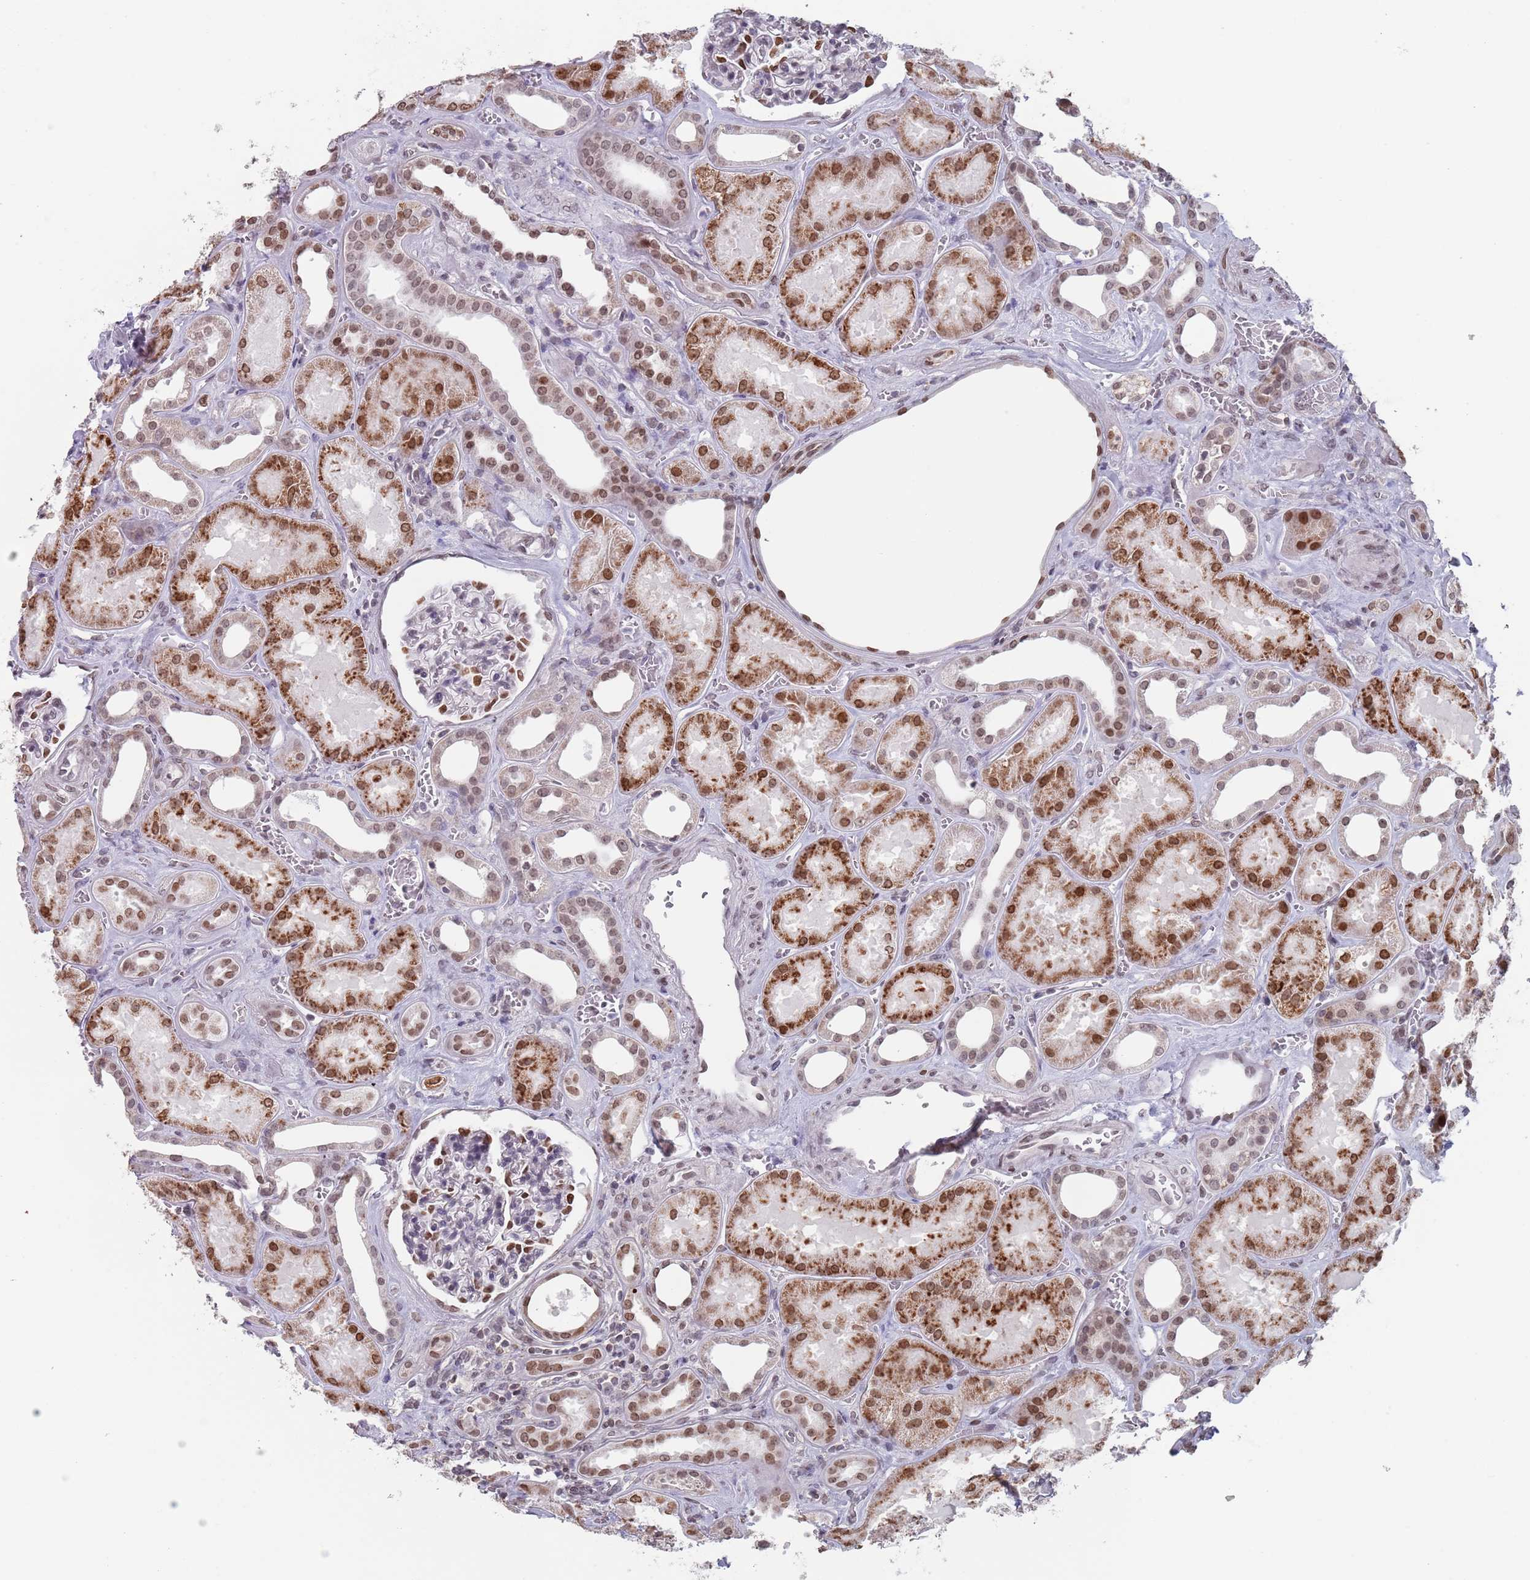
{"staining": {"intensity": "moderate", "quantity": "<25%", "location": "nuclear"}, "tissue": "kidney", "cell_type": "Cells in glomeruli", "image_type": "normal", "snomed": [{"axis": "morphology", "description": "Normal tissue, NOS"}, {"axis": "morphology", "description": "Adenocarcinoma, NOS"}, {"axis": "topography", "description": "Kidney"}], "caption": "IHC histopathology image of unremarkable human kidney stained for a protein (brown), which demonstrates low levels of moderate nuclear expression in about <25% of cells in glomeruli.", "gene": "MFSD12", "patient": {"sex": "female", "age": 68}}